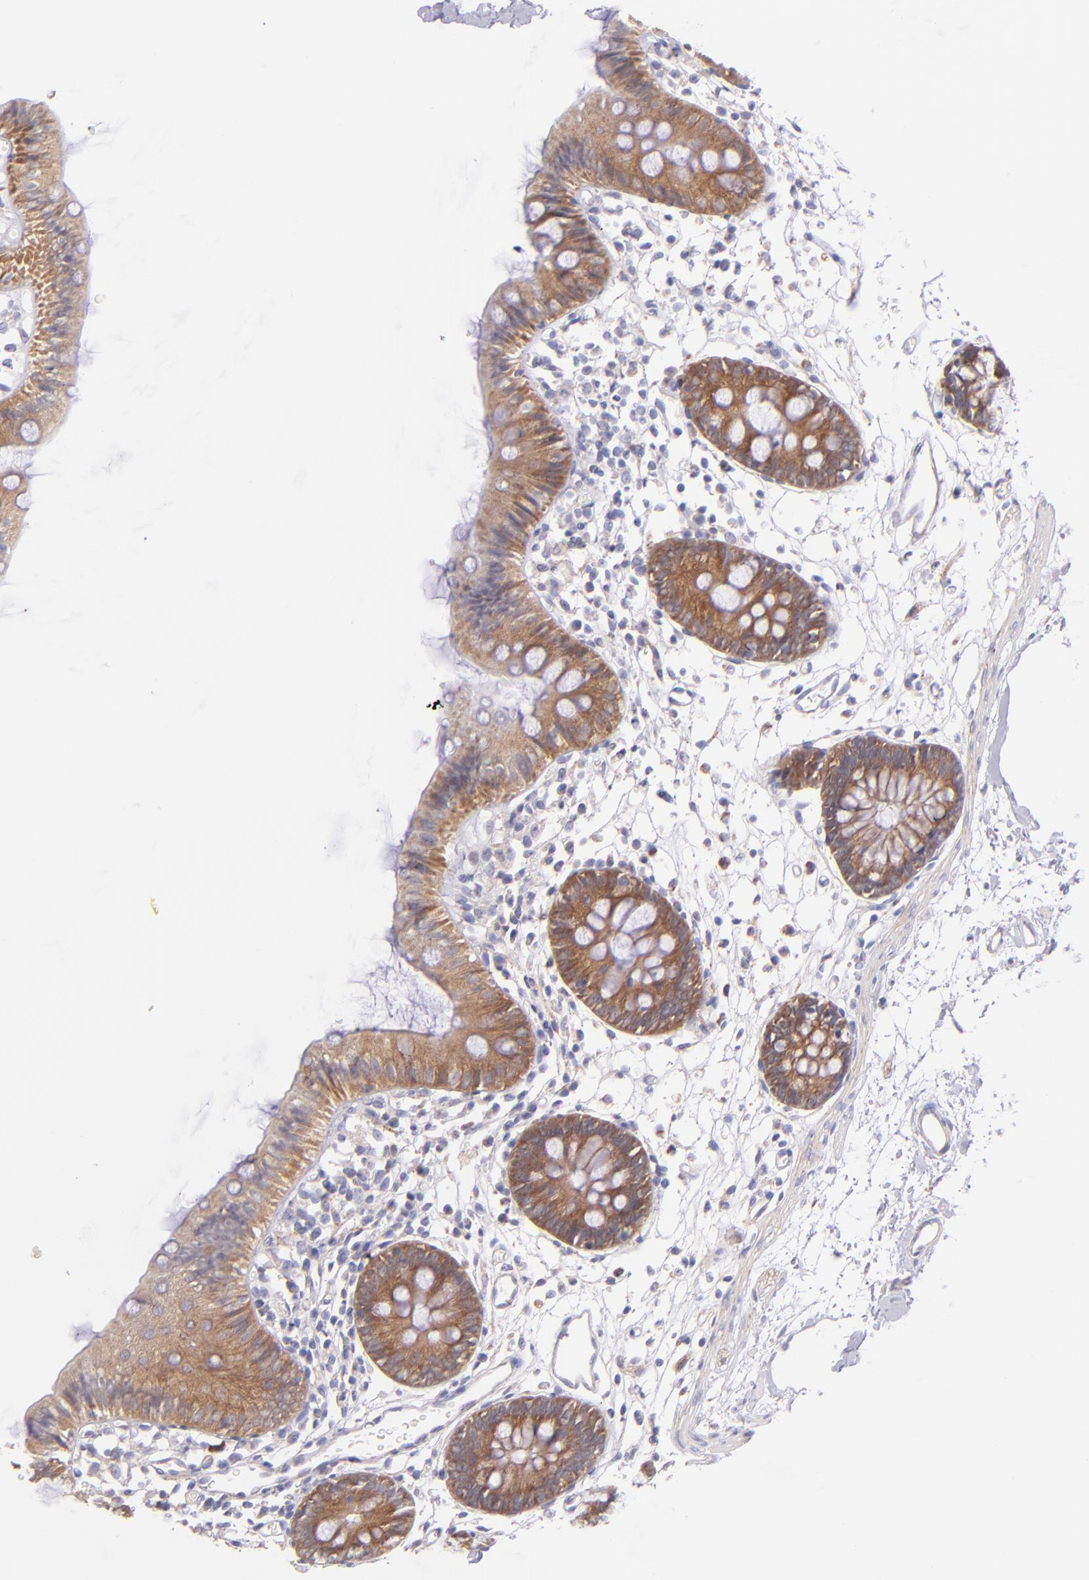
{"staining": {"intensity": "weak", "quantity": ">75%", "location": "cytoplasmic/membranous"}, "tissue": "colon", "cell_type": "Endothelial cells", "image_type": "normal", "snomed": [{"axis": "morphology", "description": "Normal tissue, NOS"}, {"axis": "topography", "description": "Colon"}], "caption": "Protein staining exhibits weak cytoplasmic/membranous staining in approximately >75% of endothelial cells in benign colon. (Brightfield microscopy of DAB IHC at high magnification).", "gene": "SH2D4A", "patient": {"sex": "male", "age": 14}}